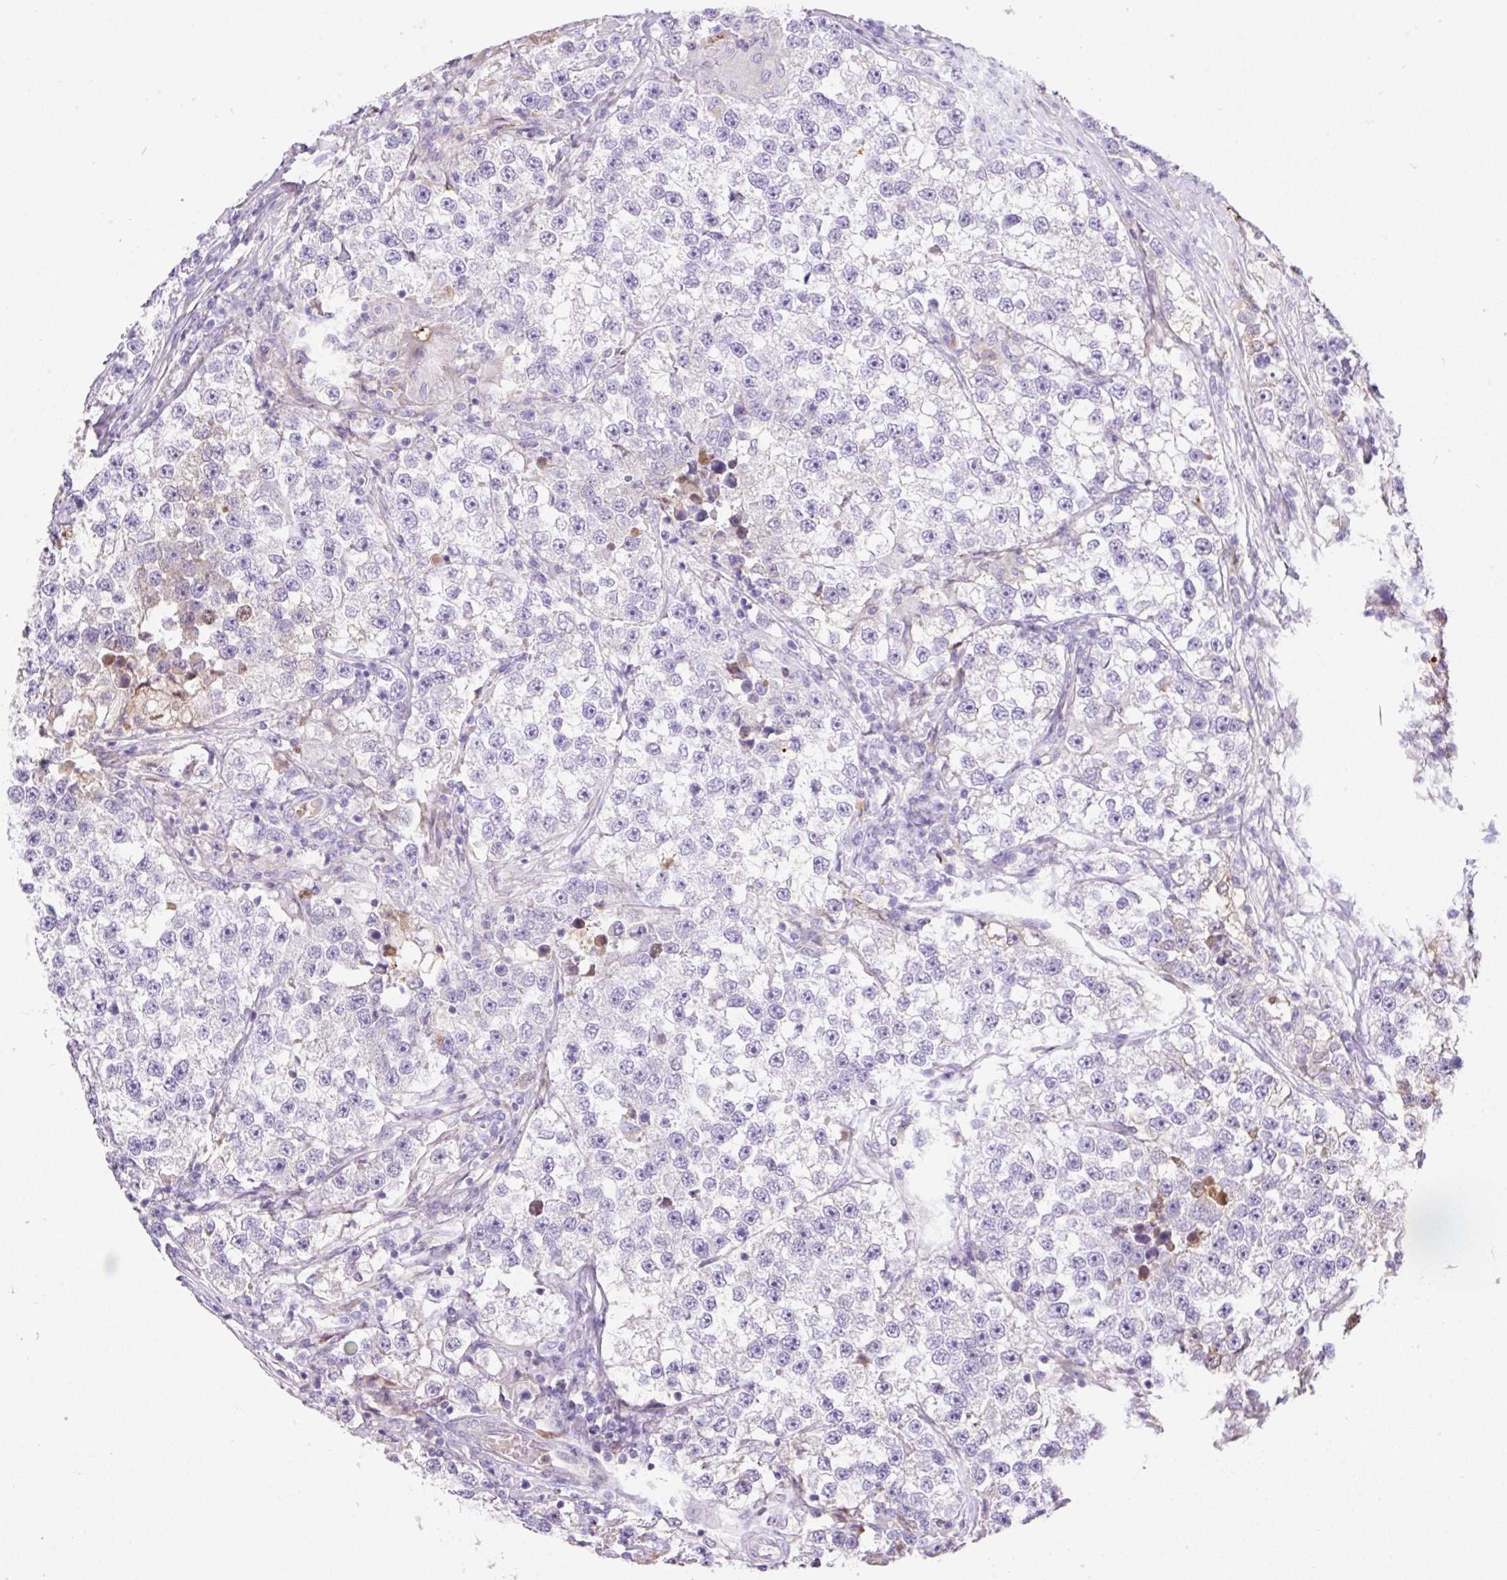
{"staining": {"intensity": "negative", "quantity": "none", "location": "none"}, "tissue": "testis cancer", "cell_type": "Tumor cells", "image_type": "cancer", "snomed": [{"axis": "morphology", "description": "Seminoma, NOS"}, {"axis": "topography", "description": "Testis"}], "caption": "Immunohistochemistry (IHC) of human testis cancer shows no staining in tumor cells. The staining was performed using DAB (3,3'-diaminobenzidine) to visualize the protein expression in brown, while the nuclei were stained in blue with hematoxylin (Magnification: 20x).", "gene": "TDRD15", "patient": {"sex": "male", "age": 46}}